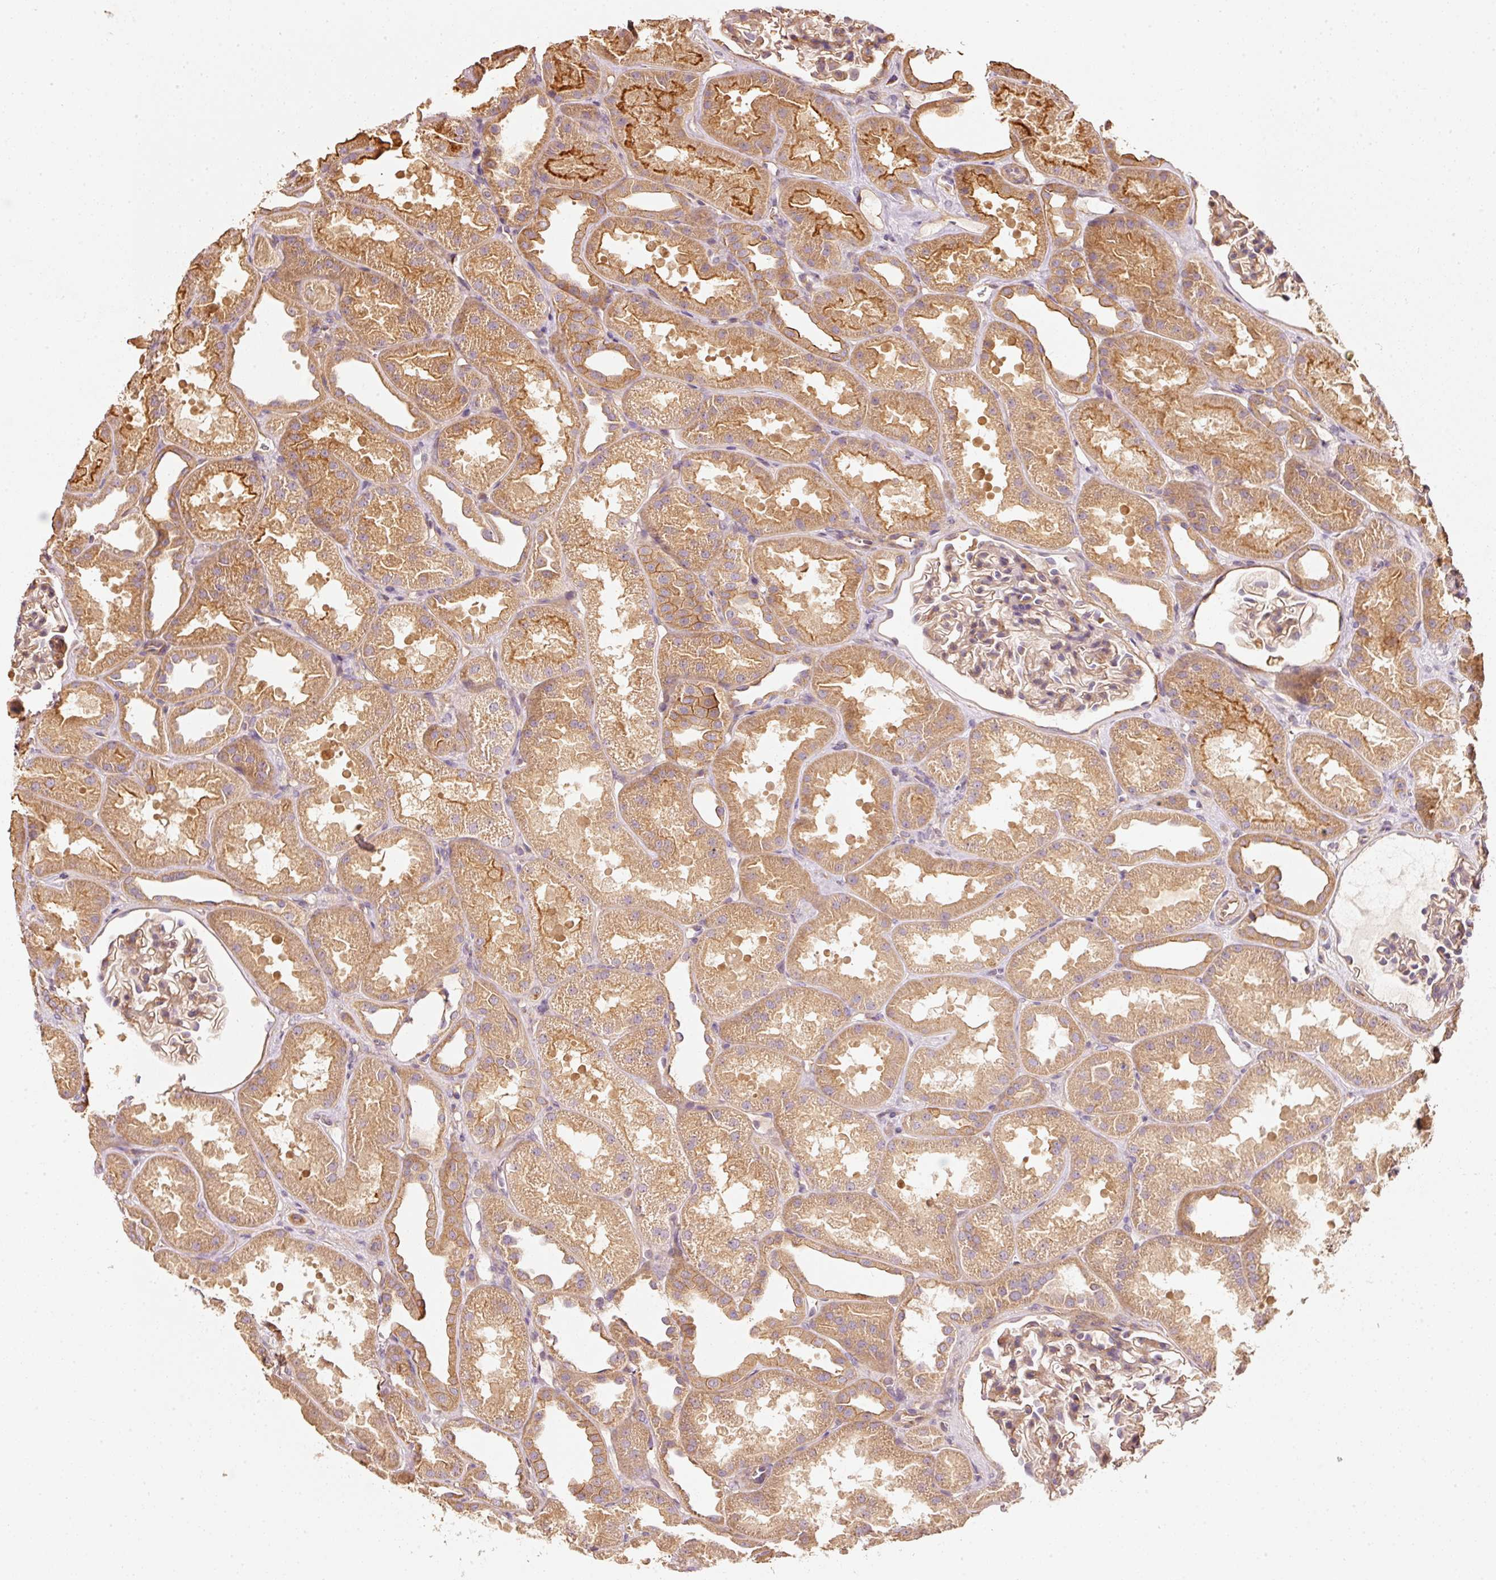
{"staining": {"intensity": "weak", "quantity": ">75%", "location": "cytoplasmic/membranous"}, "tissue": "kidney", "cell_type": "Cells in glomeruli", "image_type": "normal", "snomed": [{"axis": "morphology", "description": "Normal tissue, NOS"}, {"axis": "topography", "description": "Kidney"}], "caption": "Immunohistochemistry photomicrograph of normal kidney: kidney stained using IHC displays low levels of weak protein expression localized specifically in the cytoplasmic/membranous of cells in glomeruli, appearing as a cytoplasmic/membranous brown color.", "gene": "CEP95", "patient": {"sex": "male", "age": 61}}